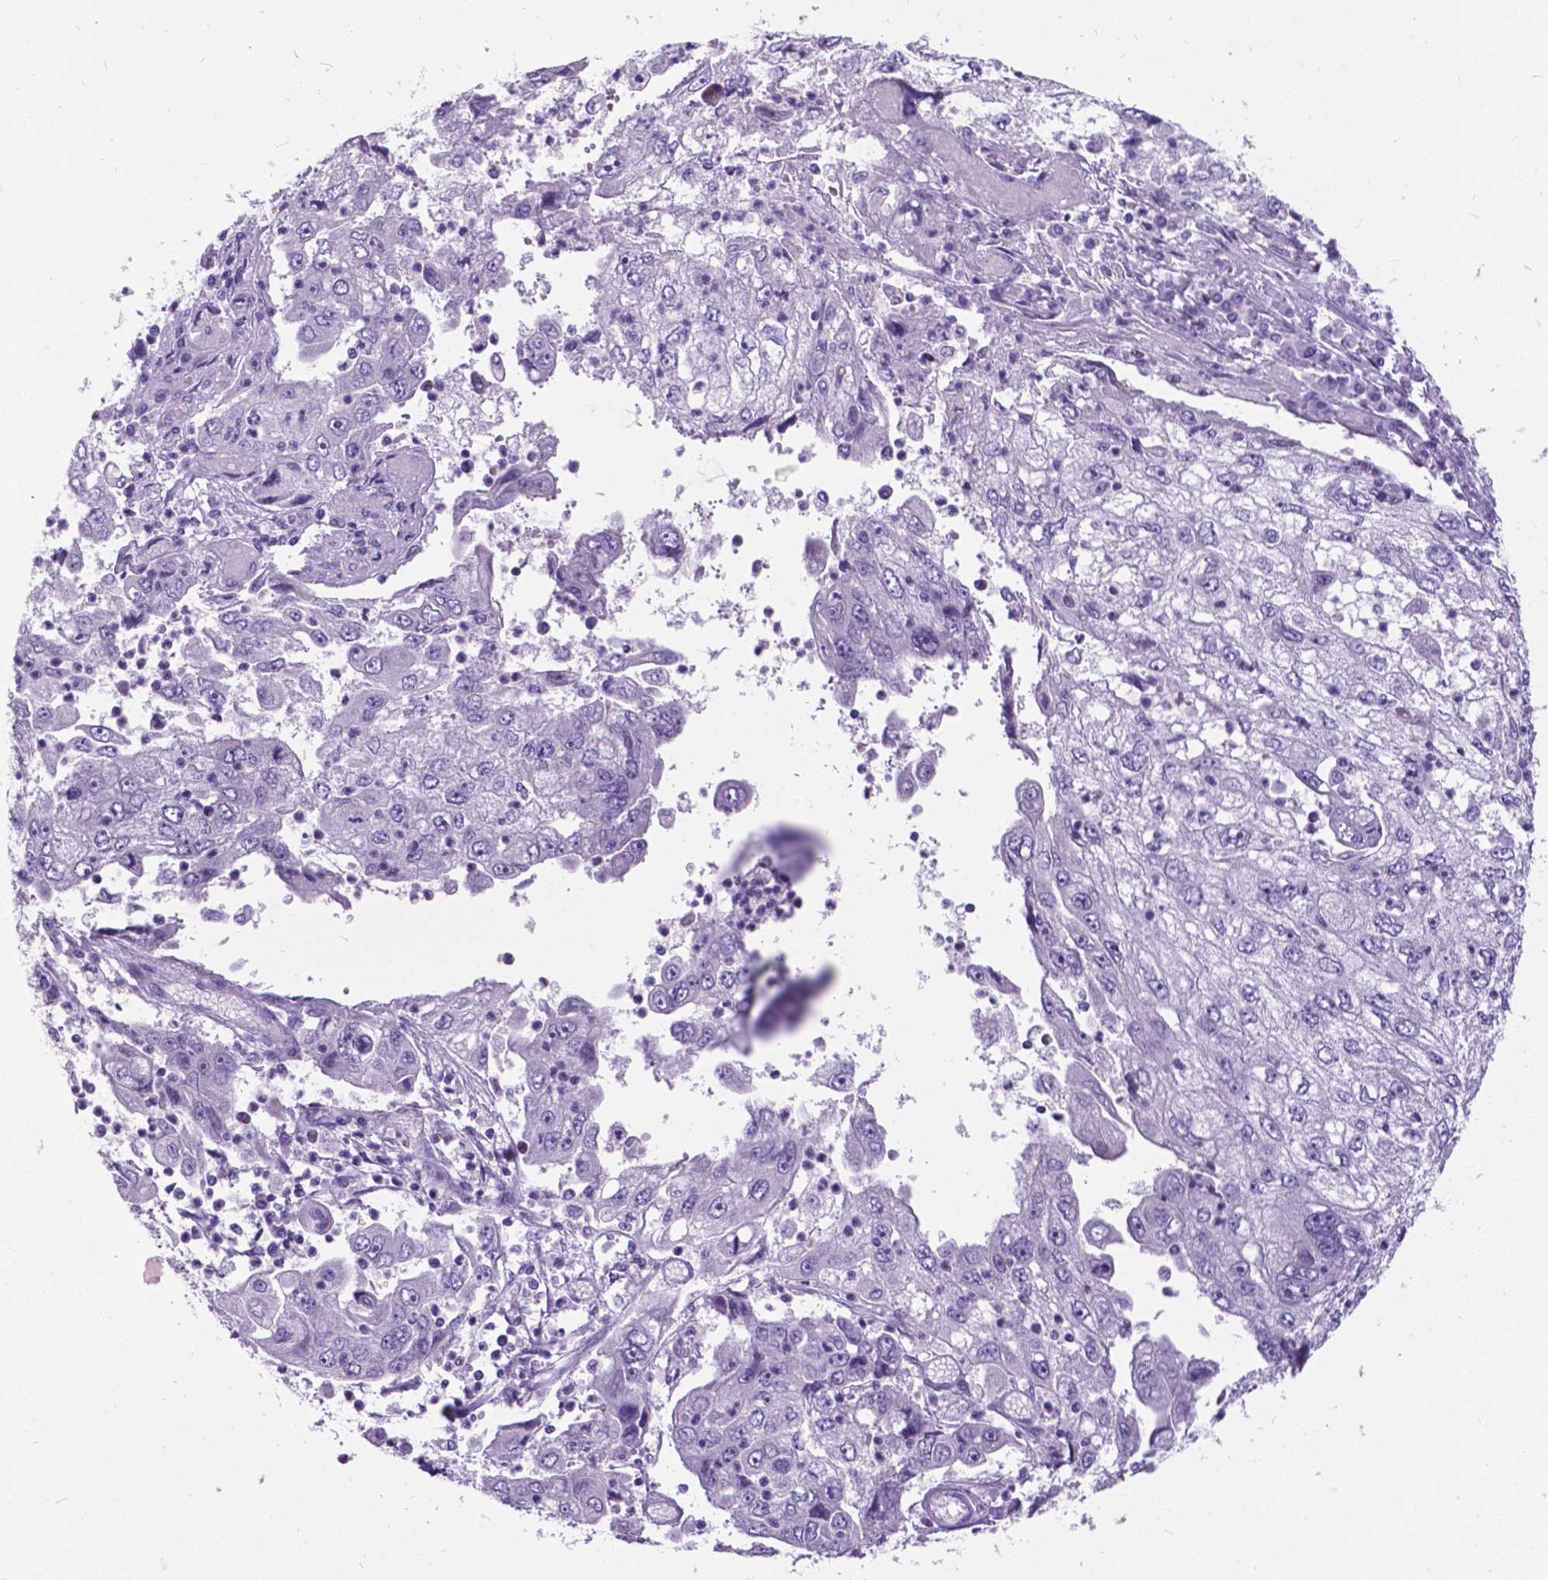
{"staining": {"intensity": "negative", "quantity": "none", "location": "none"}, "tissue": "cervical cancer", "cell_type": "Tumor cells", "image_type": "cancer", "snomed": [{"axis": "morphology", "description": "Squamous cell carcinoma, NOS"}, {"axis": "topography", "description": "Cervix"}], "caption": "A micrograph of human cervical squamous cell carcinoma is negative for staining in tumor cells.", "gene": "BSND", "patient": {"sex": "female", "age": 36}}